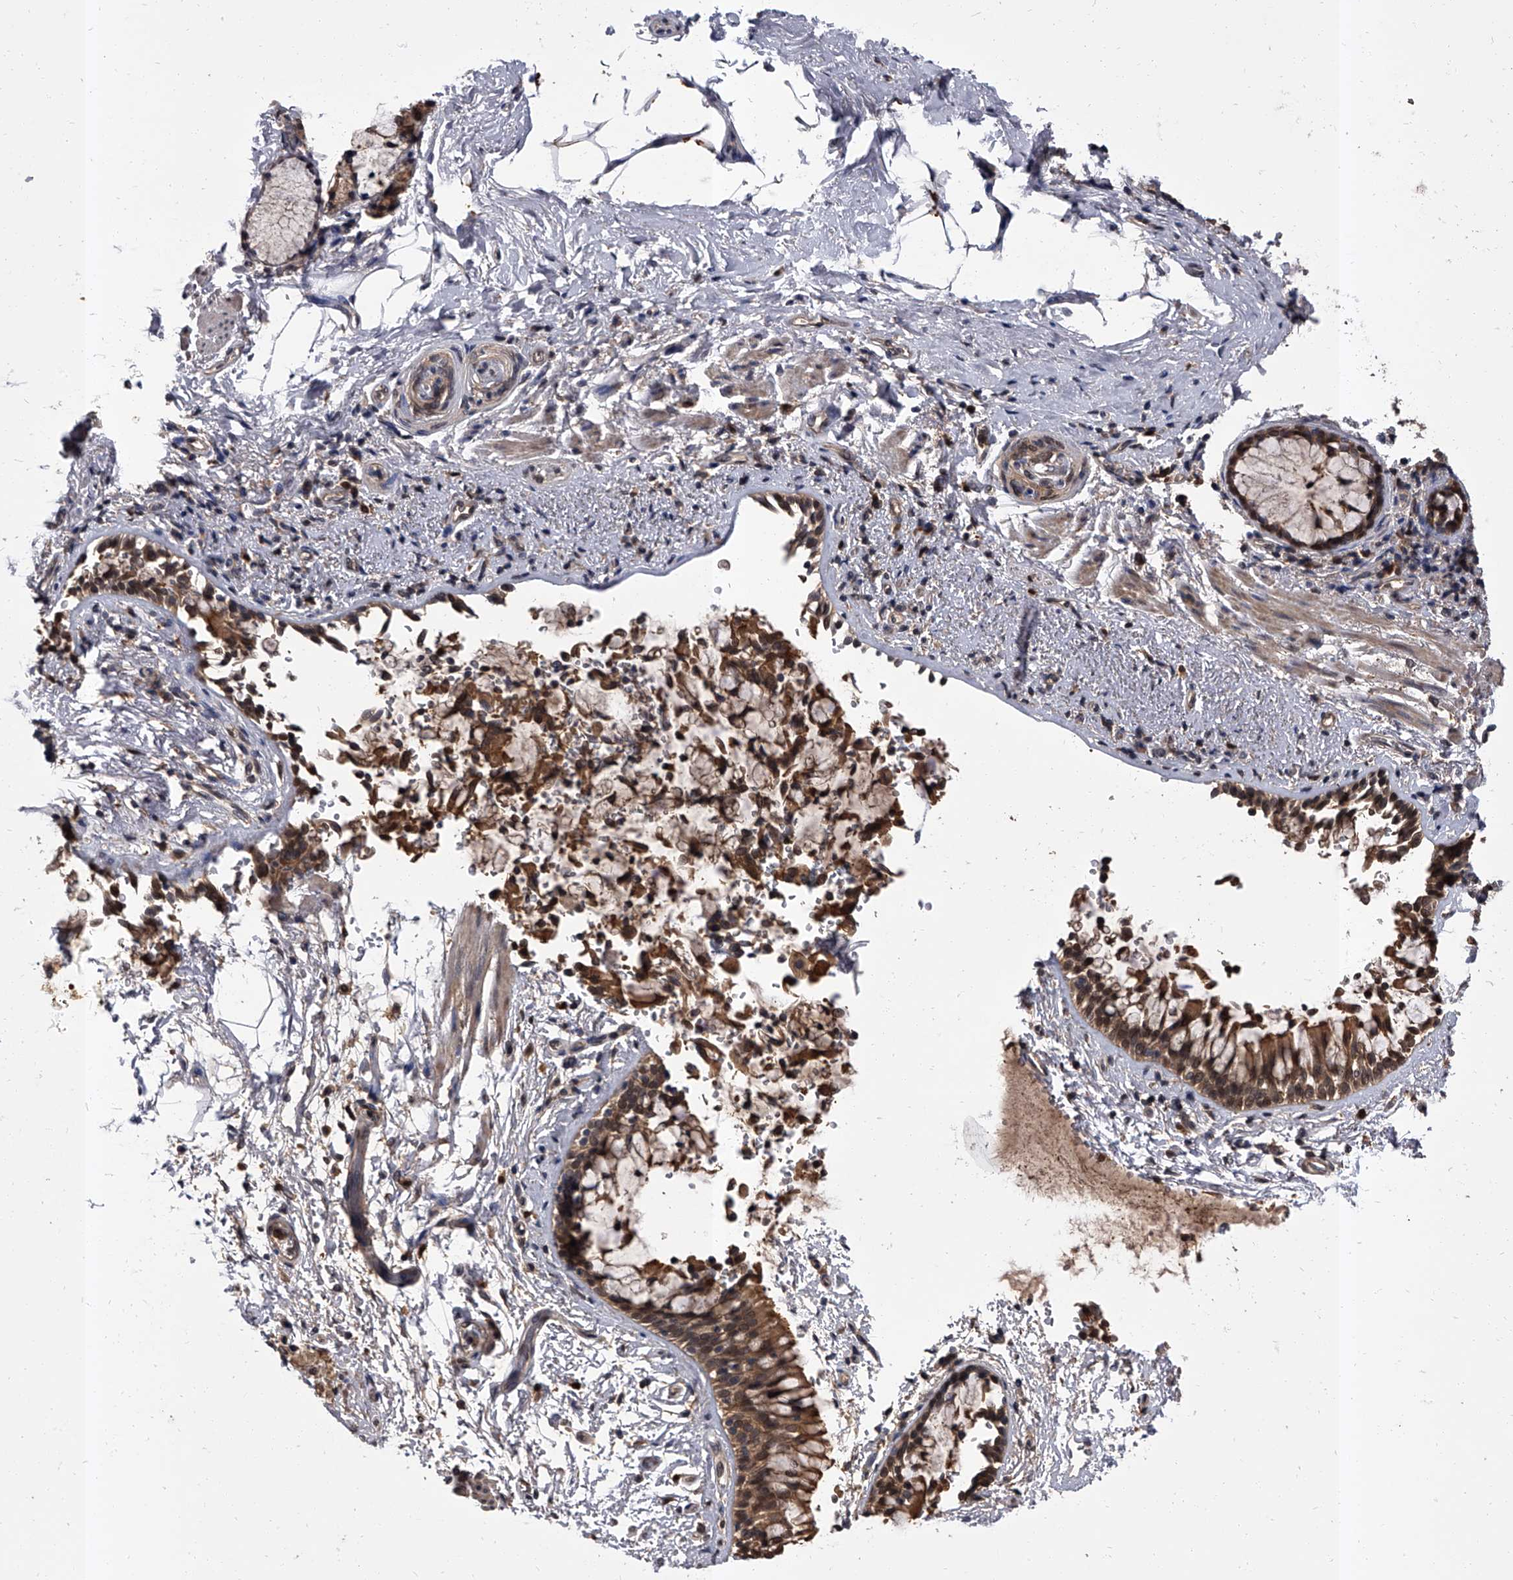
{"staining": {"intensity": "strong", "quantity": ">75%", "location": "cytoplasmic/membranous"}, "tissue": "bronchus", "cell_type": "Respiratory epithelial cells", "image_type": "normal", "snomed": [{"axis": "morphology", "description": "Normal tissue, NOS"}, {"axis": "morphology", "description": "Inflammation, NOS"}, {"axis": "topography", "description": "Cartilage tissue"}, {"axis": "topography", "description": "Bronchus"}, {"axis": "topography", "description": "Lung"}], "caption": "Immunohistochemistry (DAB) staining of benign human bronchus exhibits strong cytoplasmic/membranous protein positivity in about >75% of respiratory epithelial cells. (Stains: DAB in brown, nuclei in blue, Microscopy: brightfield microscopy at high magnification).", "gene": "SLC18B1", "patient": {"sex": "female", "age": 64}}